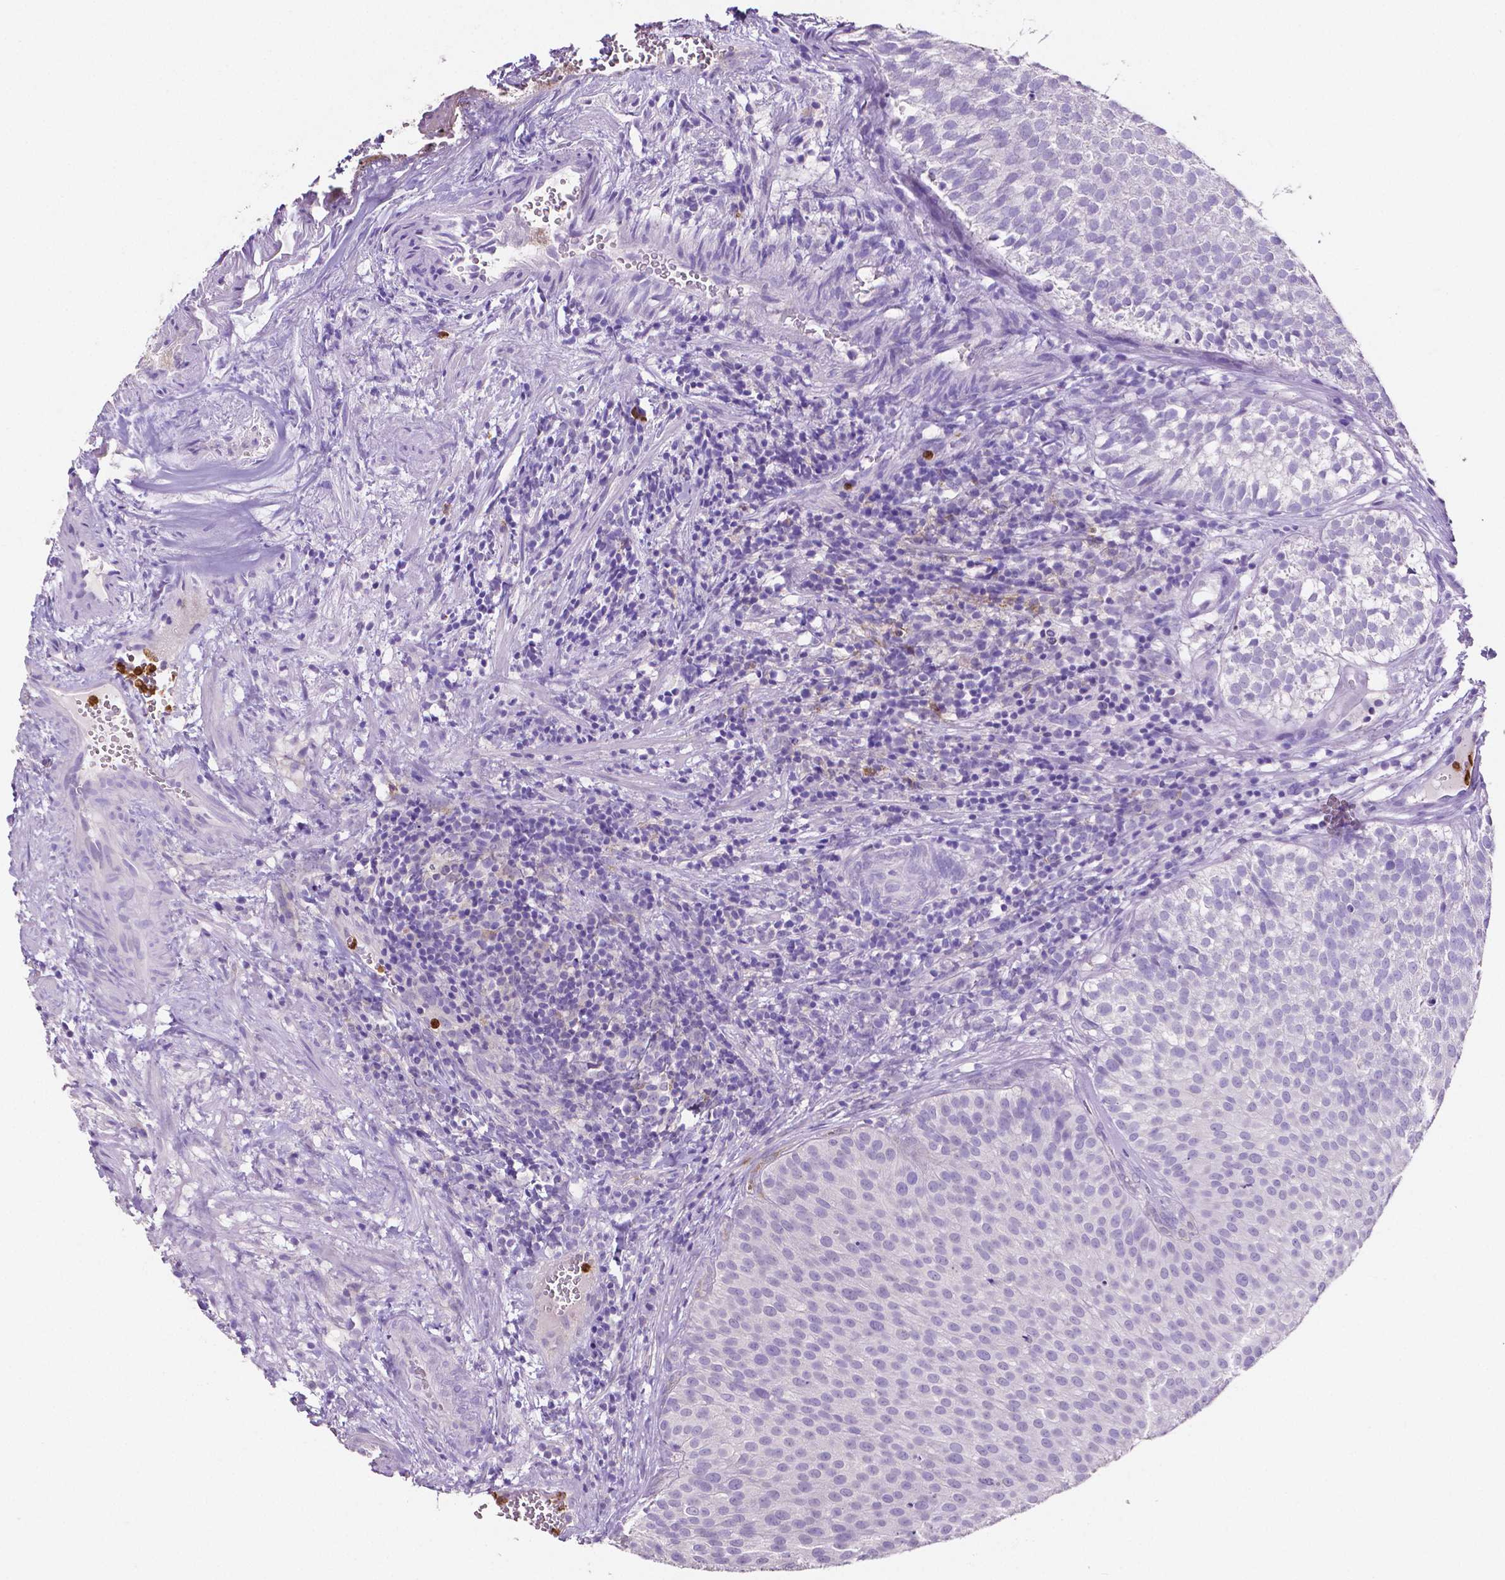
{"staining": {"intensity": "negative", "quantity": "none", "location": "none"}, "tissue": "urothelial cancer", "cell_type": "Tumor cells", "image_type": "cancer", "snomed": [{"axis": "morphology", "description": "Urothelial carcinoma, Low grade"}, {"axis": "topography", "description": "Urinary bladder"}], "caption": "Image shows no protein expression in tumor cells of urothelial cancer tissue.", "gene": "MMP9", "patient": {"sex": "female", "age": 87}}